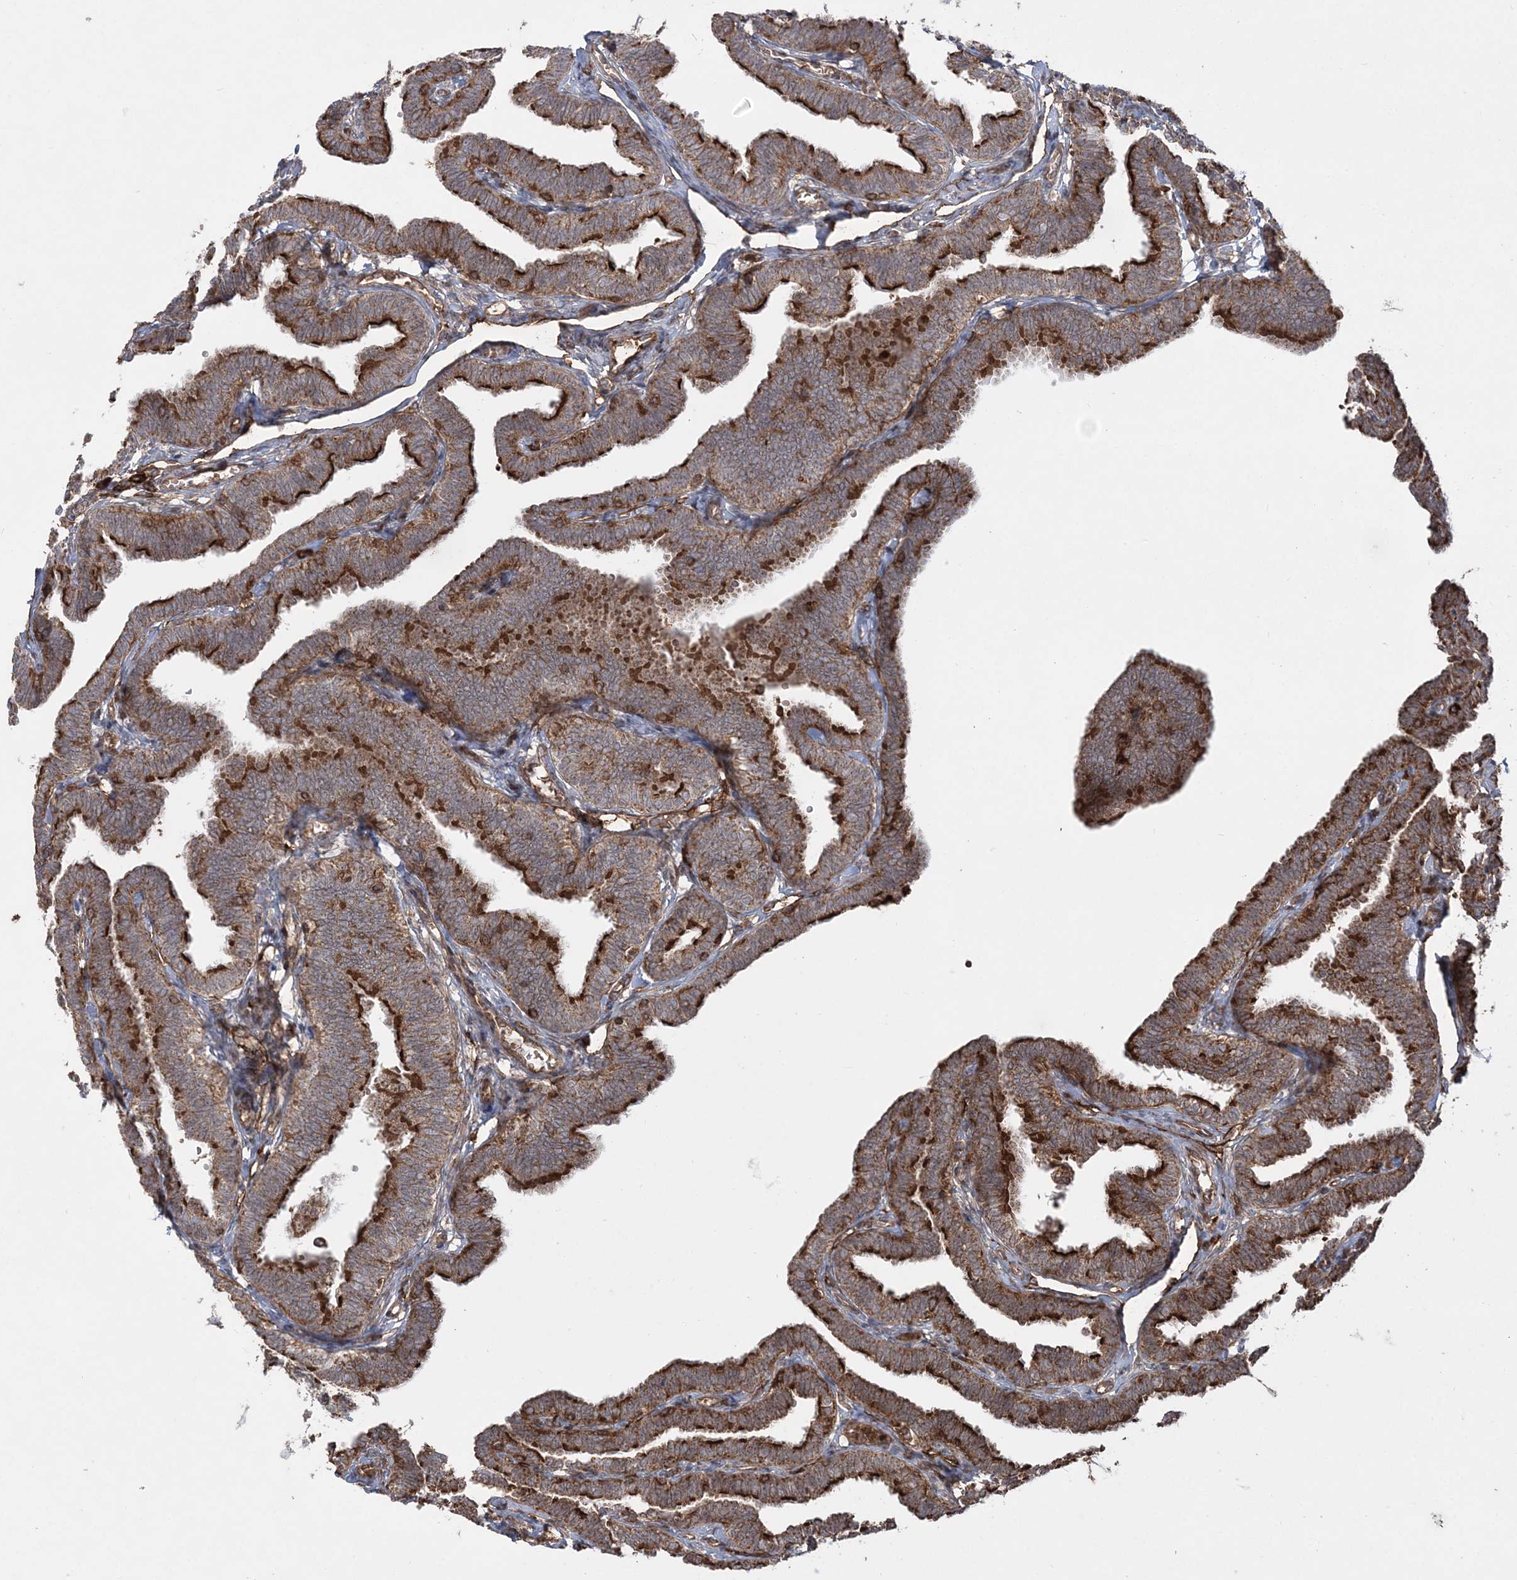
{"staining": {"intensity": "strong", "quantity": ">75%", "location": "cytoplasmic/membranous"}, "tissue": "fallopian tube", "cell_type": "Glandular cells", "image_type": "normal", "snomed": [{"axis": "morphology", "description": "Normal tissue, NOS"}, {"axis": "topography", "description": "Fallopian tube"}, {"axis": "topography", "description": "Ovary"}], "caption": "High-magnification brightfield microscopy of benign fallopian tube stained with DAB (brown) and counterstained with hematoxylin (blue). glandular cells exhibit strong cytoplasmic/membranous positivity is seen in approximately>75% of cells.", "gene": "LRPPRC", "patient": {"sex": "female", "age": 23}}